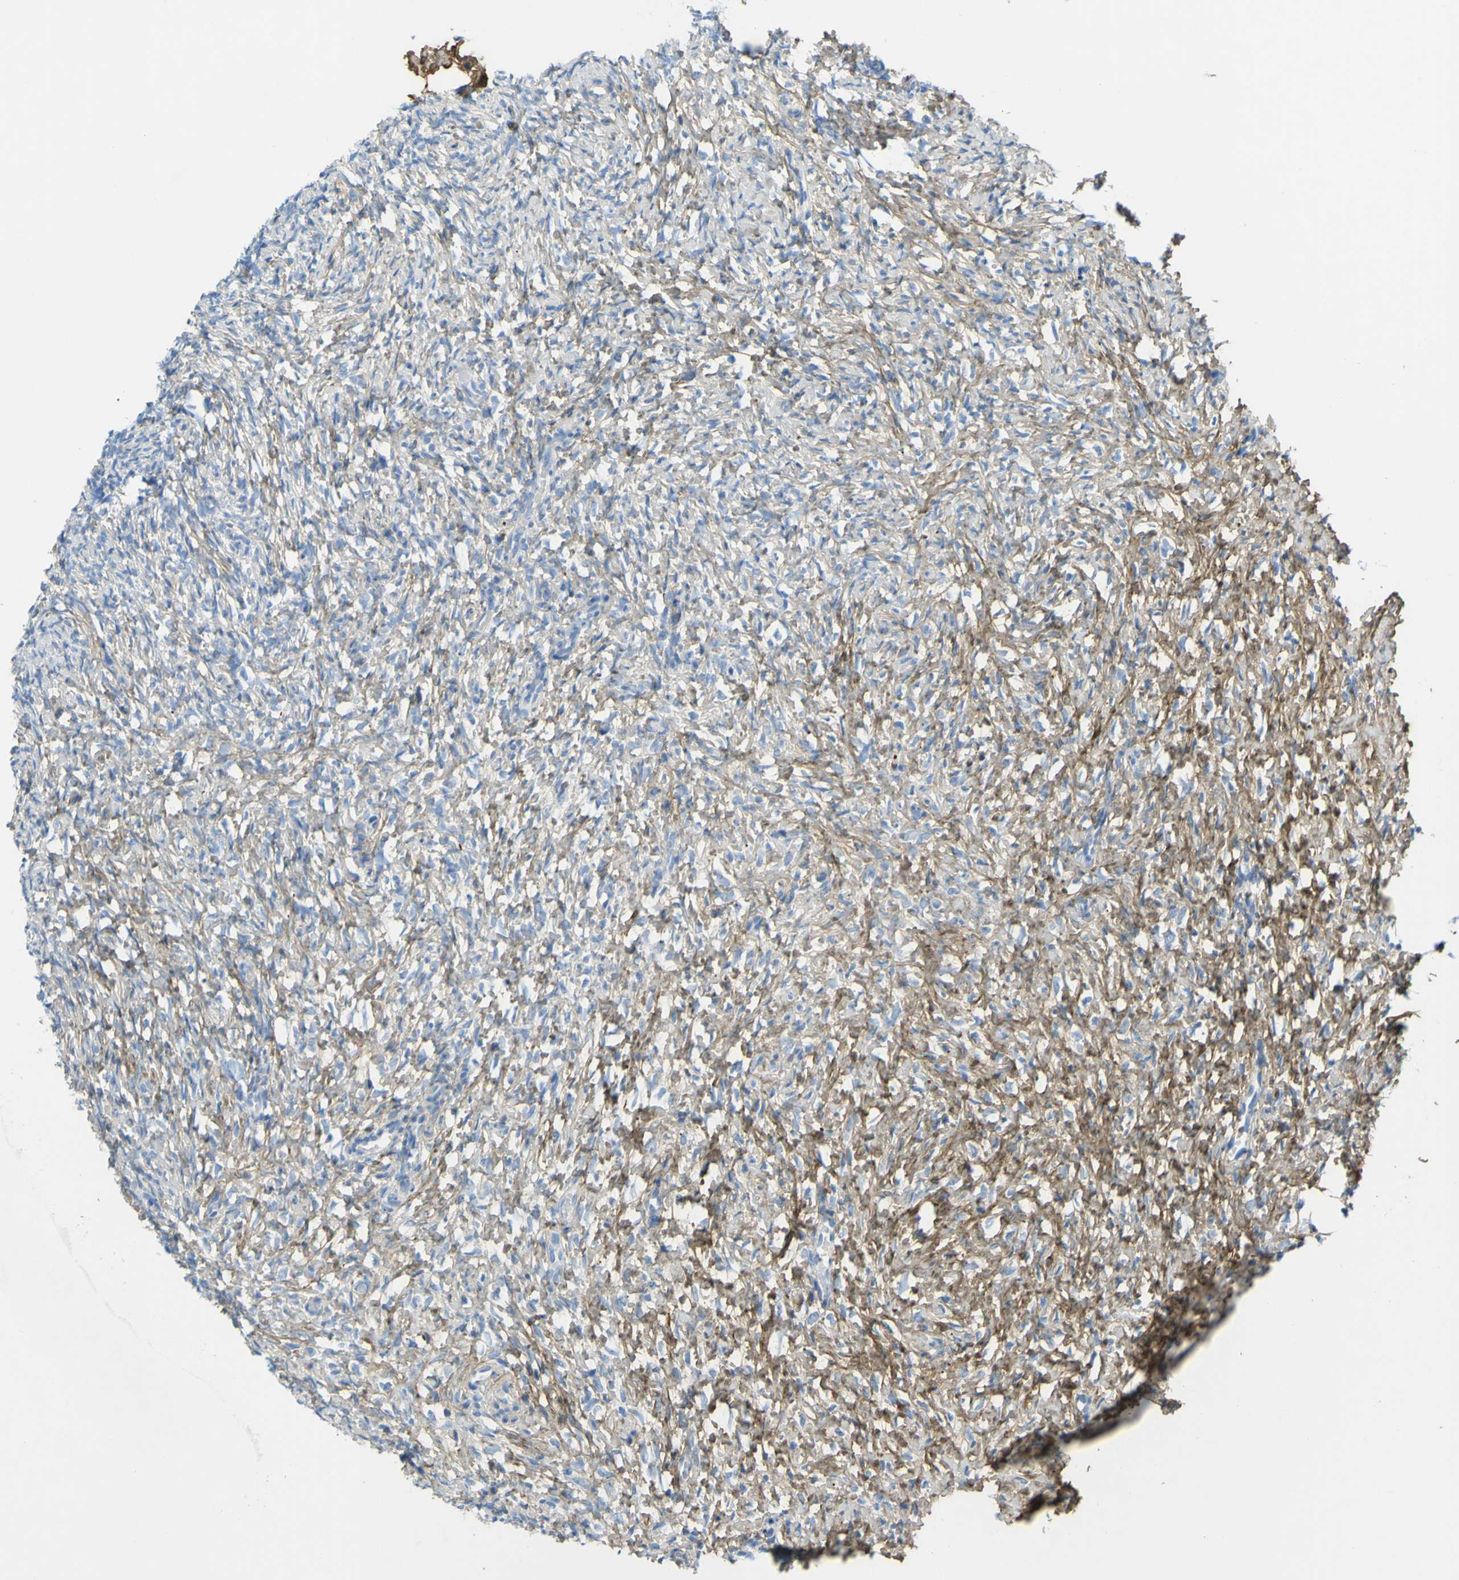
{"staining": {"intensity": "moderate", "quantity": "25%-75%", "location": "cytoplasmic/membranous"}, "tissue": "ovary", "cell_type": "Ovarian stroma cells", "image_type": "normal", "snomed": [{"axis": "morphology", "description": "Normal tissue, NOS"}, {"axis": "topography", "description": "Ovary"}], "caption": "Protein staining of normal ovary shows moderate cytoplasmic/membranous positivity in approximately 25%-75% of ovarian stroma cells. (DAB (3,3'-diaminobenzidine) IHC, brown staining for protein, blue staining for nuclei).", "gene": "OGN", "patient": {"sex": "female", "age": 35}}